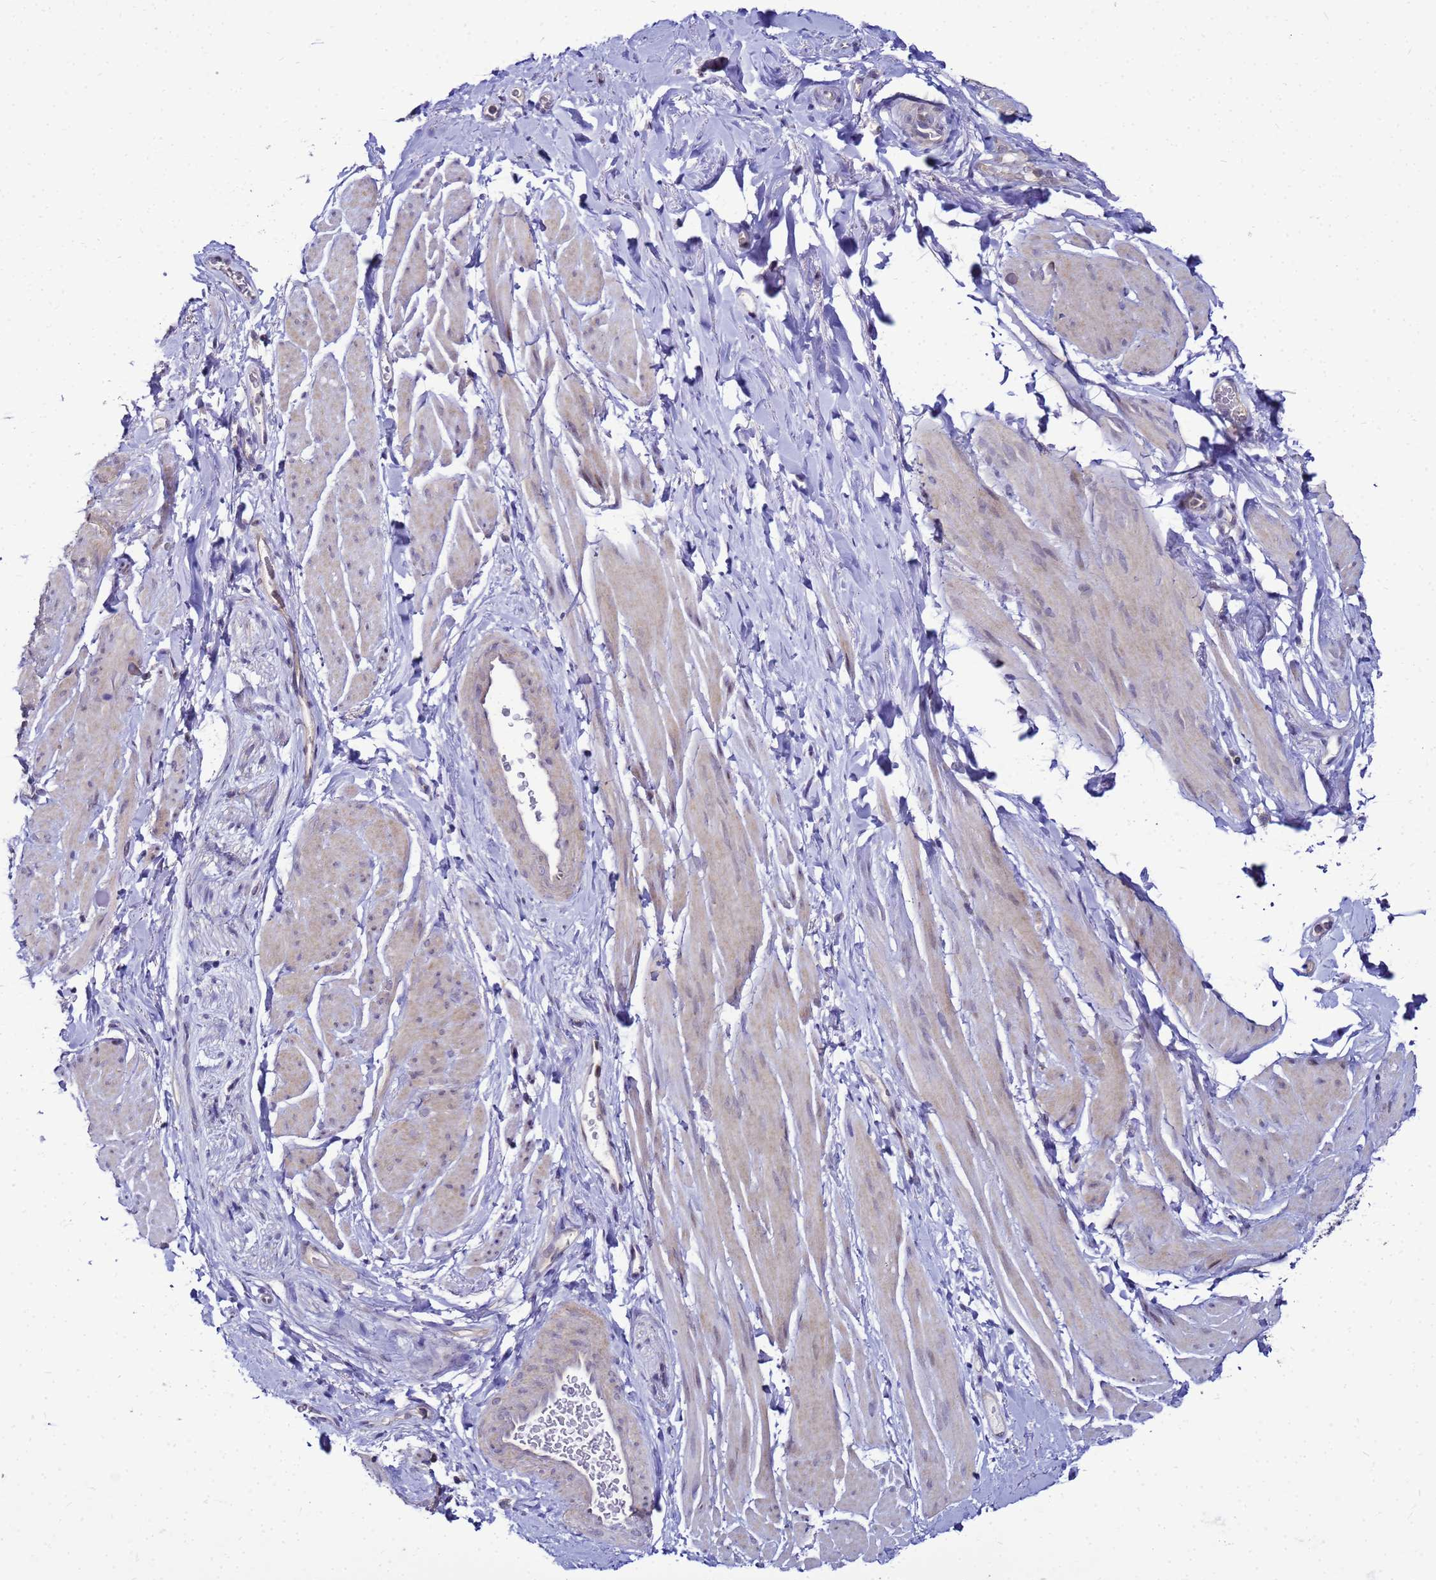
{"staining": {"intensity": "weak", "quantity": "<25%", "location": "cytoplasmic/membranous"}, "tissue": "smooth muscle", "cell_type": "Smooth muscle cells", "image_type": "normal", "snomed": [{"axis": "morphology", "description": "Normal tissue, NOS"}, {"axis": "topography", "description": "Smooth muscle"}, {"axis": "topography", "description": "Peripheral nerve tissue"}], "caption": "Smooth muscle cells are negative for protein expression in unremarkable human smooth muscle. (Brightfield microscopy of DAB immunohistochemistry at high magnification).", "gene": "SAT1", "patient": {"sex": "male", "age": 69}}